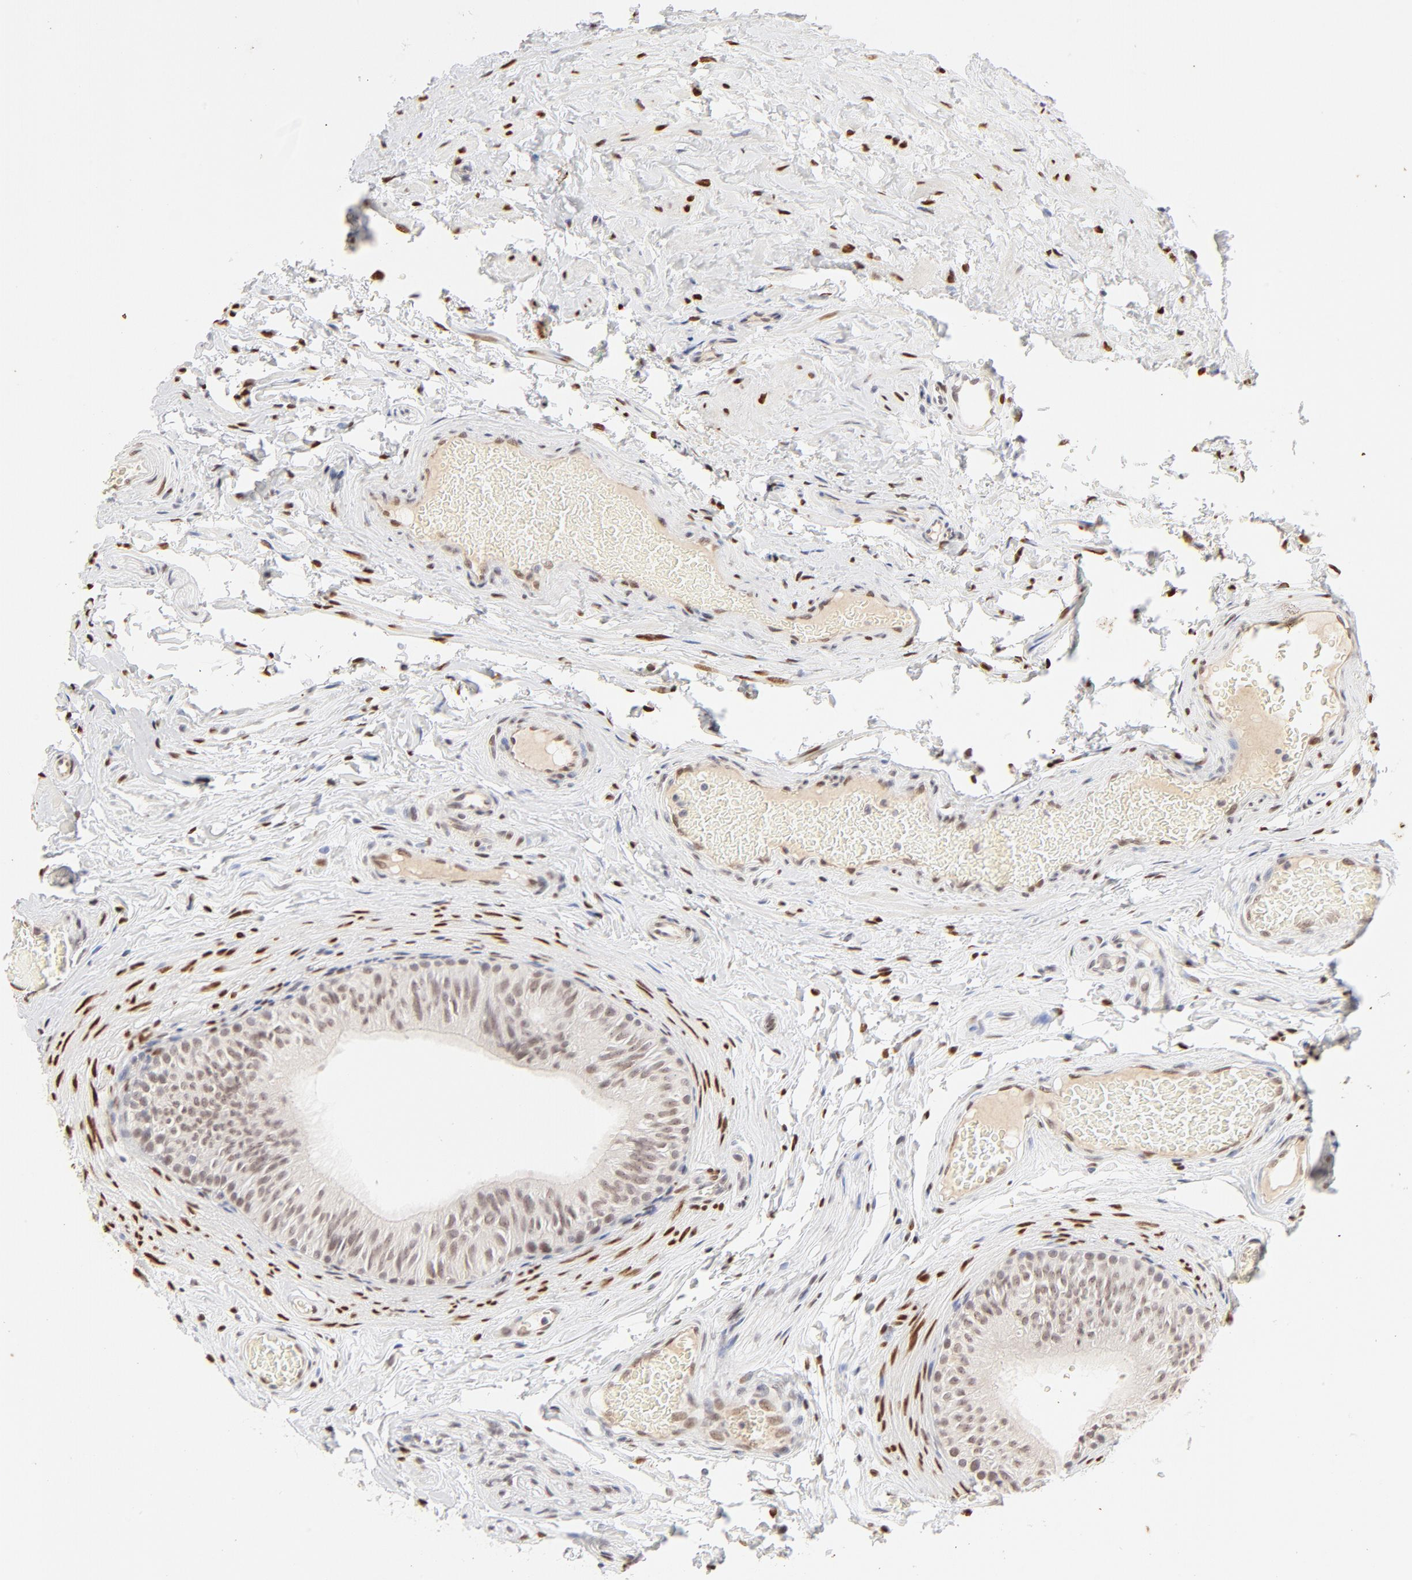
{"staining": {"intensity": "weak", "quantity": "25%-75%", "location": "nuclear"}, "tissue": "epididymis", "cell_type": "Glandular cells", "image_type": "normal", "snomed": [{"axis": "morphology", "description": "Normal tissue, NOS"}, {"axis": "topography", "description": "Testis"}, {"axis": "topography", "description": "Epididymis"}], "caption": "Glandular cells exhibit low levels of weak nuclear expression in about 25%-75% of cells in normal human epididymis. The staining was performed using DAB, with brown indicating positive protein expression. Nuclei are stained blue with hematoxylin.", "gene": "PBX1", "patient": {"sex": "male", "age": 36}}